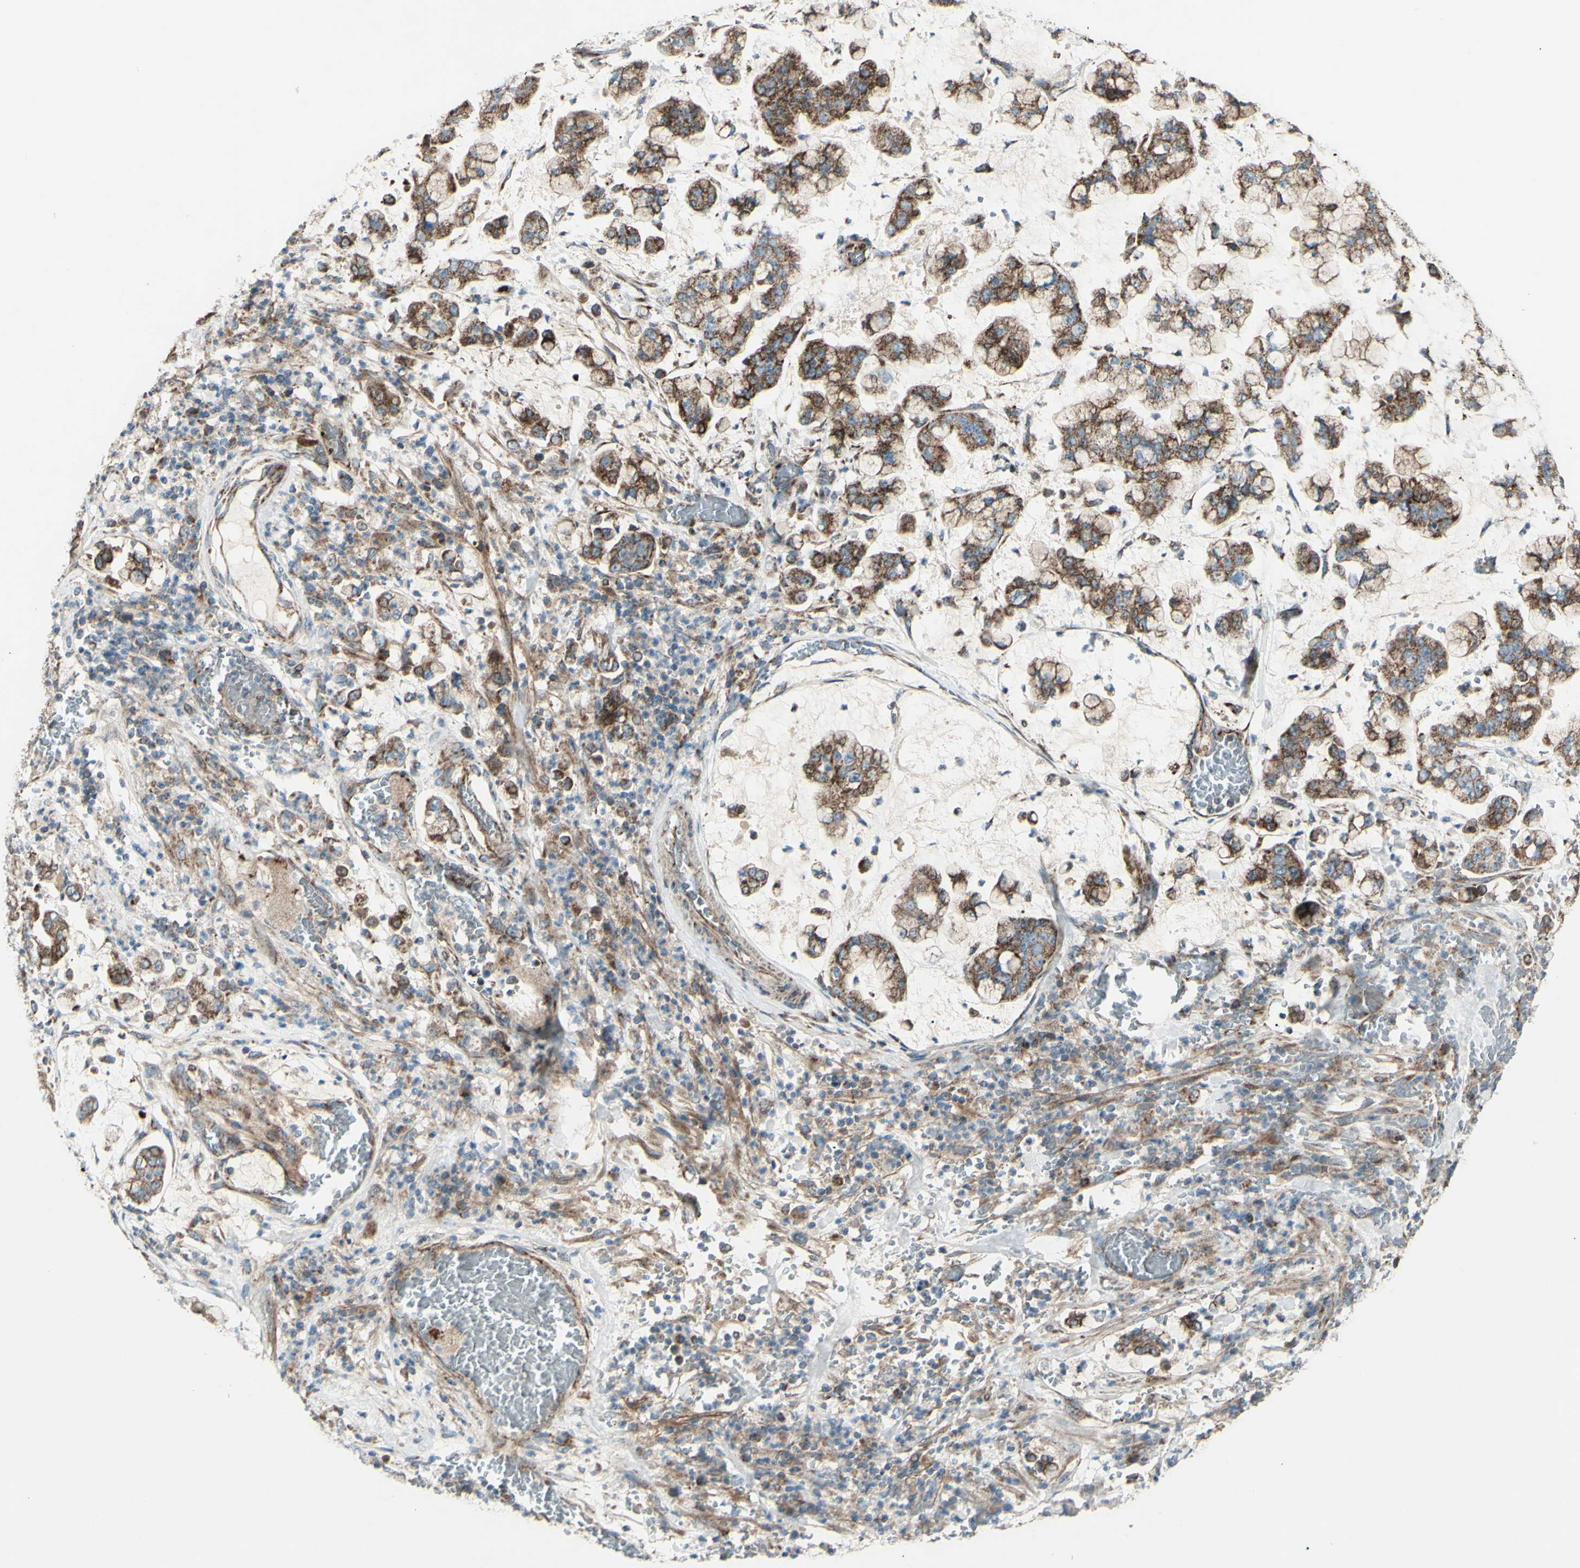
{"staining": {"intensity": "strong", "quantity": ">75%", "location": "cytoplasmic/membranous"}, "tissue": "stomach cancer", "cell_type": "Tumor cells", "image_type": "cancer", "snomed": [{"axis": "morphology", "description": "Normal tissue, NOS"}, {"axis": "morphology", "description": "Adenocarcinoma, NOS"}, {"axis": "topography", "description": "Stomach, upper"}, {"axis": "topography", "description": "Stomach"}], "caption": "Immunohistochemical staining of human stomach adenocarcinoma reveals high levels of strong cytoplasmic/membranous protein expression in approximately >75% of tumor cells.", "gene": "RHOT1", "patient": {"sex": "male", "age": 76}}